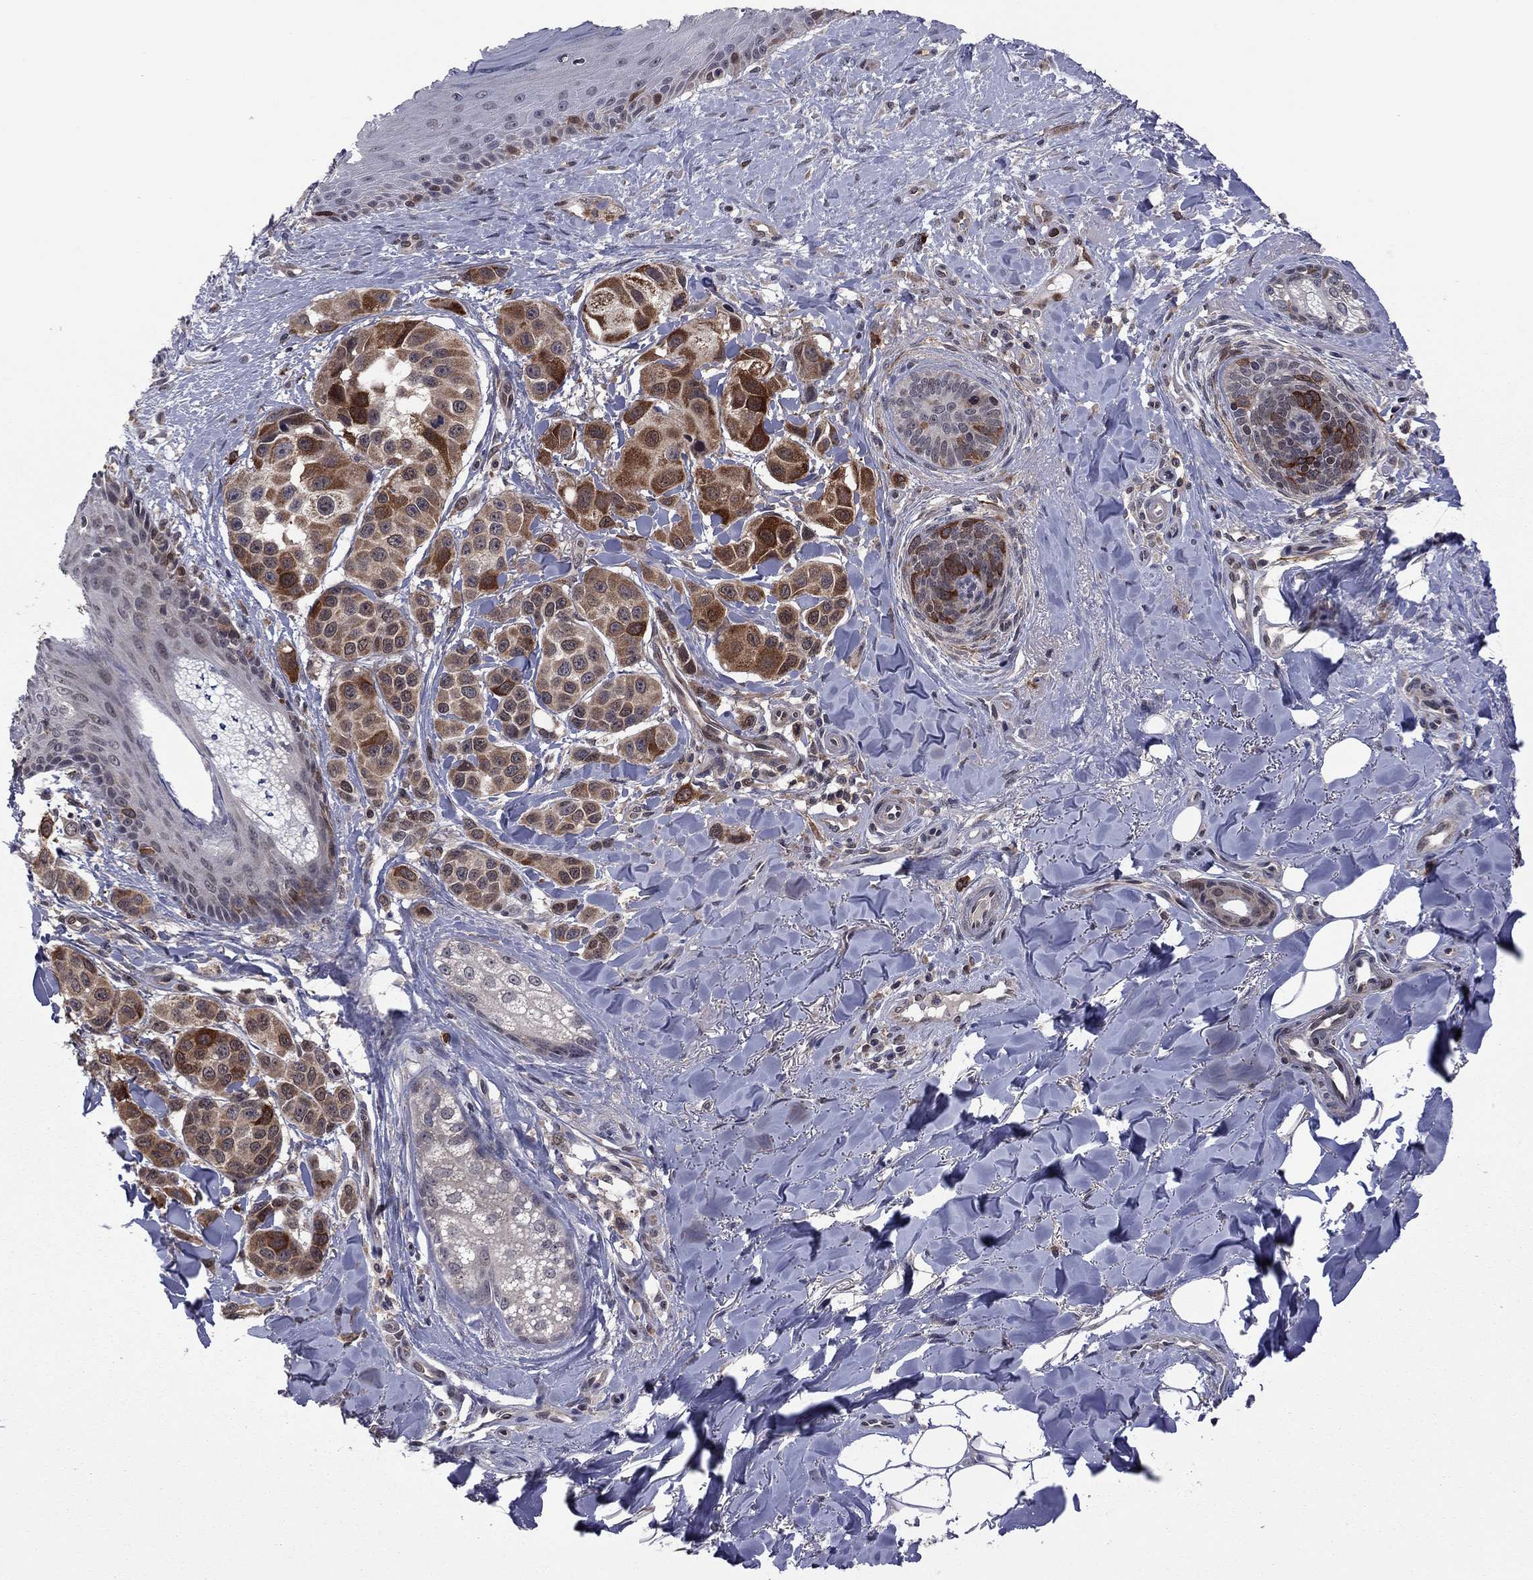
{"staining": {"intensity": "strong", "quantity": "25%-75%", "location": "cytoplasmic/membranous"}, "tissue": "melanoma", "cell_type": "Tumor cells", "image_type": "cancer", "snomed": [{"axis": "morphology", "description": "Malignant melanoma, NOS"}, {"axis": "topography", "description": "Skin"}], "caption": "Immunohistochemical staining of melanoma reveals high levels of strong cytoplasmic/membranous staining in approximately 25%-75% of tumor cells.", "gene": "GPAA1", "patient": {"sex": "male", "age": 57}}